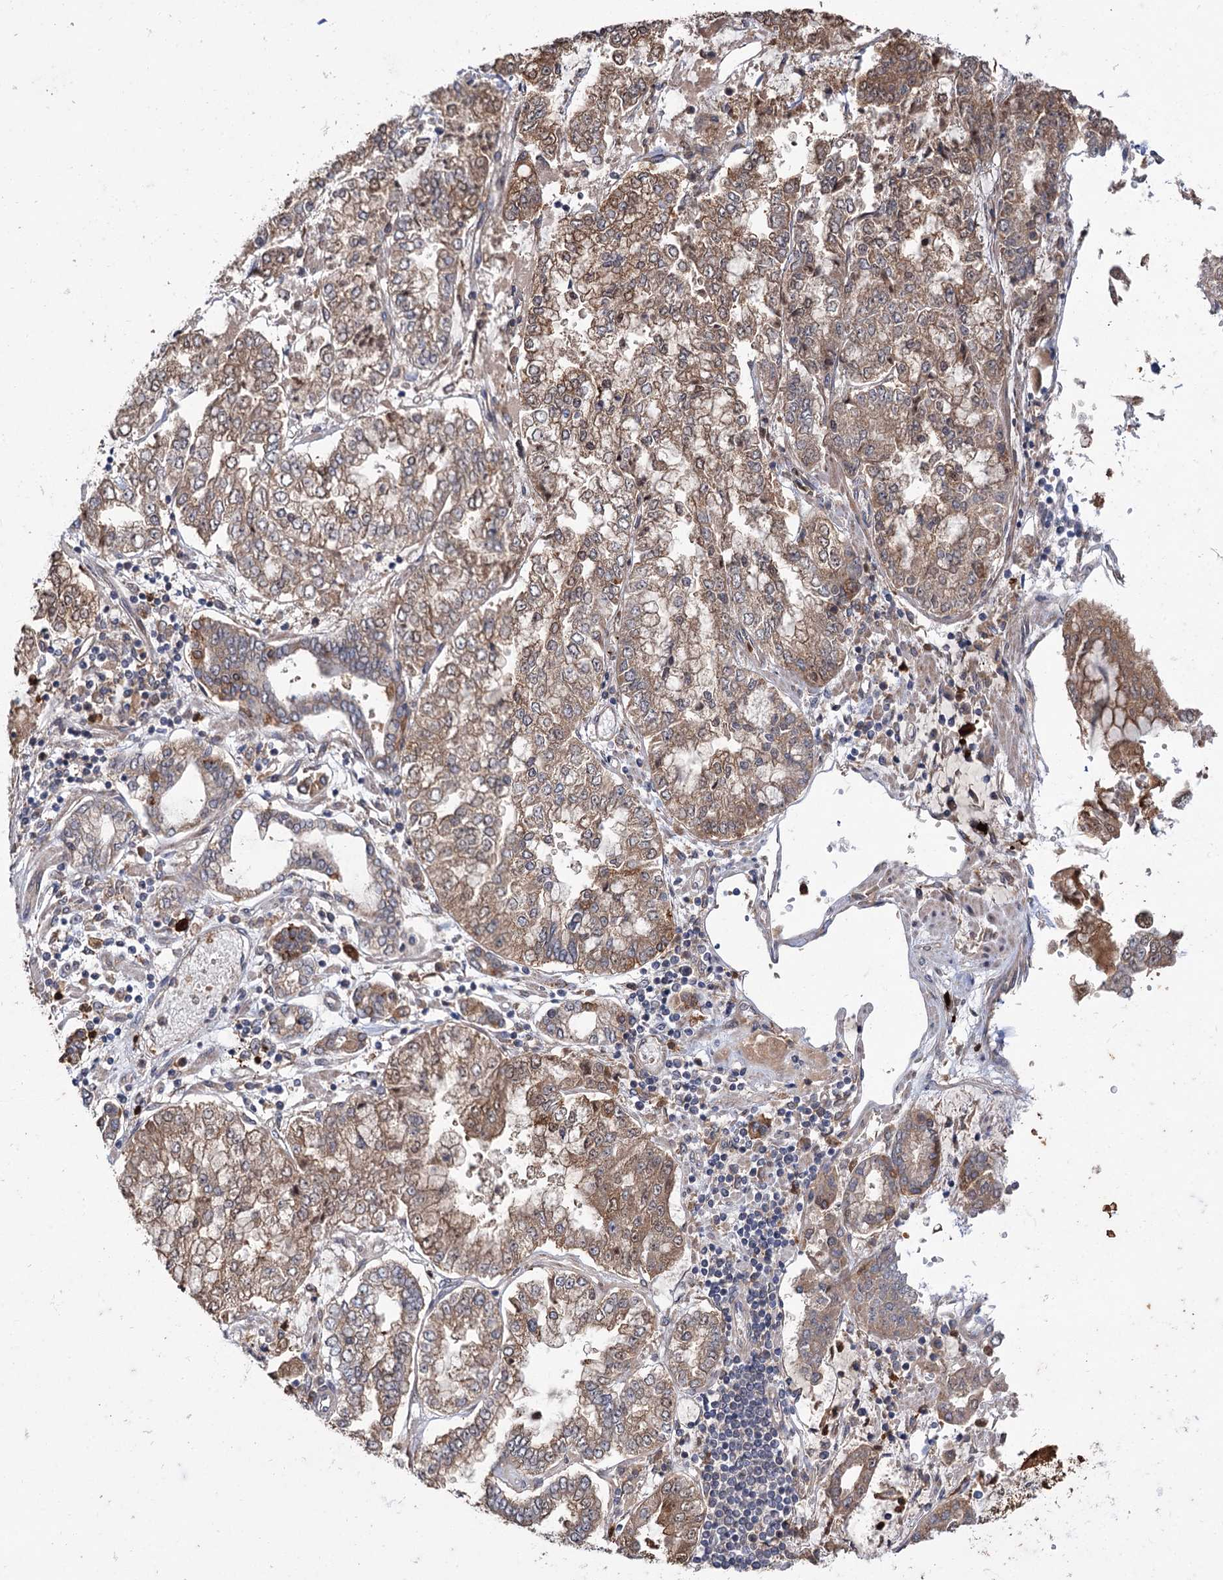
{"staining": {"intensity": "moderate", "quantity": ">75%", "location": "cytoplasmic/membranous"}, "tissue": "stomach cancer", "cell_type": "Tumor cells", "image_type": "cancer", "snomed": [{"axis": "morphology", "description": "Adenocarcinoma, NOS"}, {"axis": "topography", "description": "Stomach"}], "caption": "Stomach adenocarcinoma tissue exhibits moderate cytoplasmic/membranous positivity in approximately >75% of tumor cells, visualized by immunohistochemistry.", "gene": "PTPN3", "patient": {"sex": "male", "age": 76}}